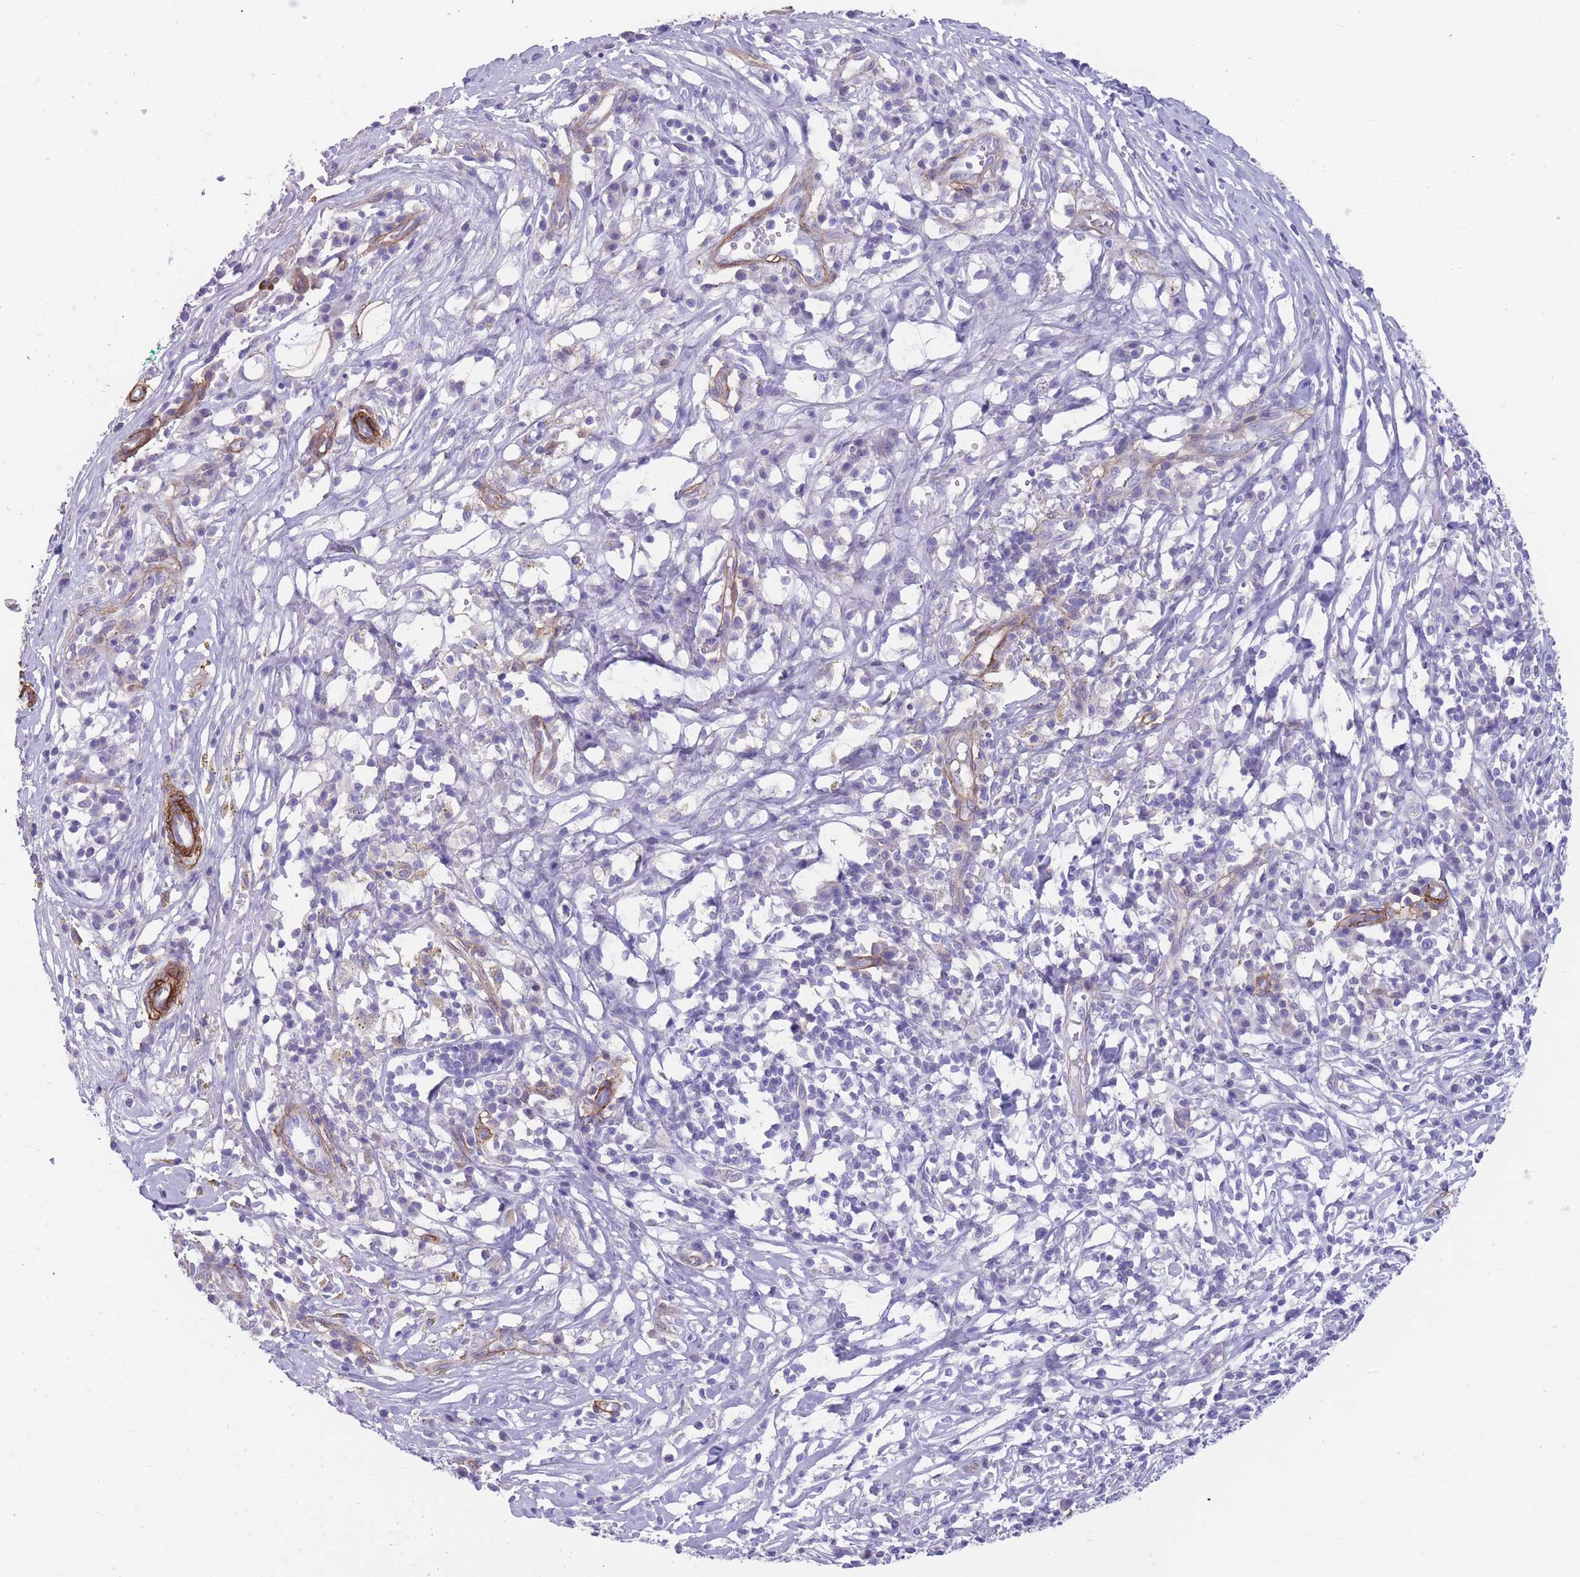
{"staining": {"intensity": "negative", "quantity": "none", "location": "none"}, "tissue": "melanoma", "cell_type": "Tumor cells", "image_type": "cancer", "snomed": [{"axis": "morphology", "description": "Malignant melanoma, NOS"}, {"axis": "topography", "description": "Skin"}], "caption": "Tumor cells show no significant protein staining in melanoma.", "gene": "DPYD", "patient": {"sex": "male", "age": 66}}